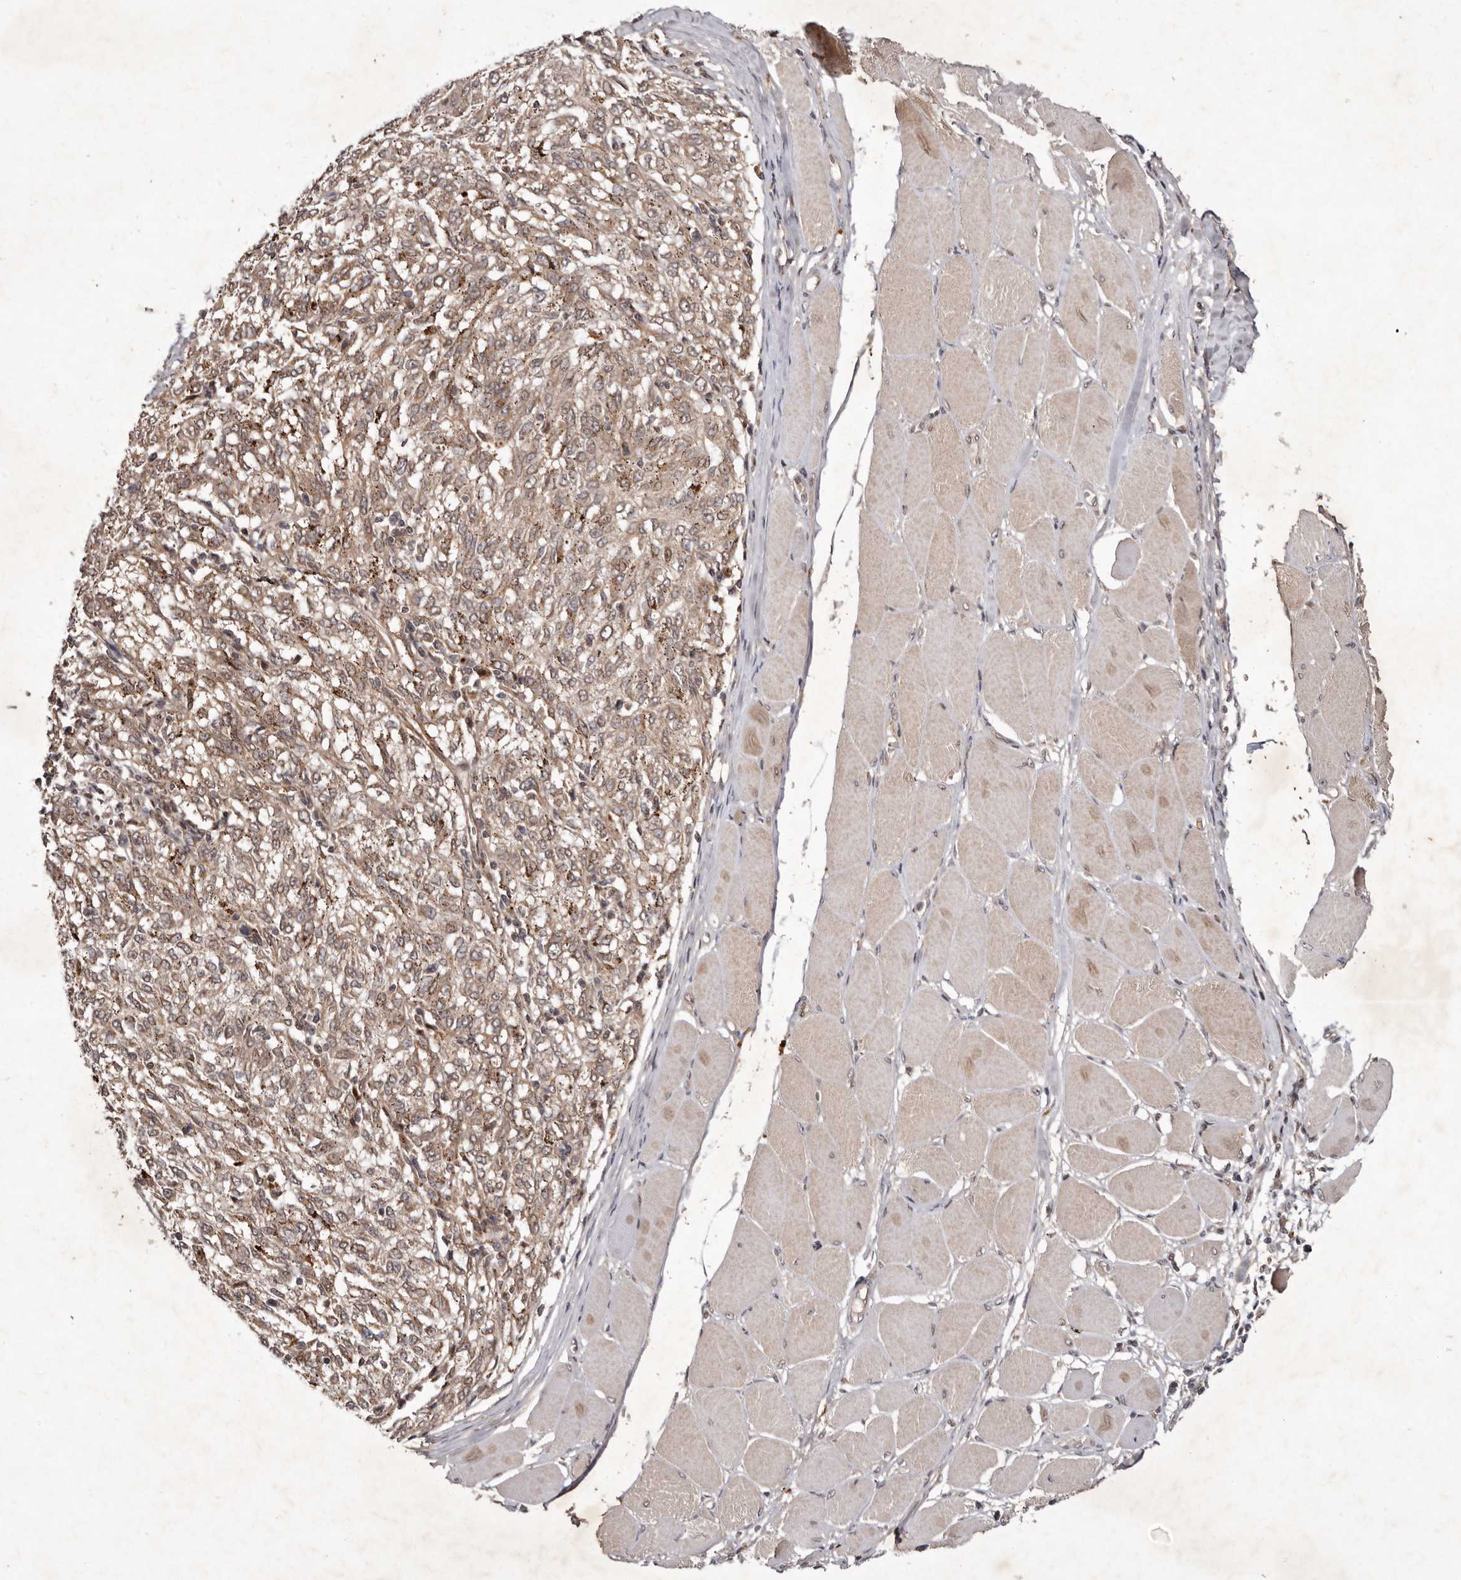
{"staining": {"intensity": "moderate", "quantity": ">75%", "location": "cytoplasmic/membranous,nuclear"}, "tissue": "melanoma", "cell_type": "Tumor cells", "image_type": "cancer", "snomed": [{"axis": "morphology", "description": "Malignant melanoma, NOS"}, {"axis": "topography", "description": "Skin"}], "caption": "Immunohistochemistry histopathology image of neoplastic tissue: human melanoma stained using immunohistochemistry demonstrates medium levels of moderate protein expression localized specifically in the cytoplasmic/membranous and nuclear of tumor cells, appearing as a cytoplasmic/membranous and nuclear brown color.", "gene": "ABL1", "patient": {"sex": "female", "age": 72}}